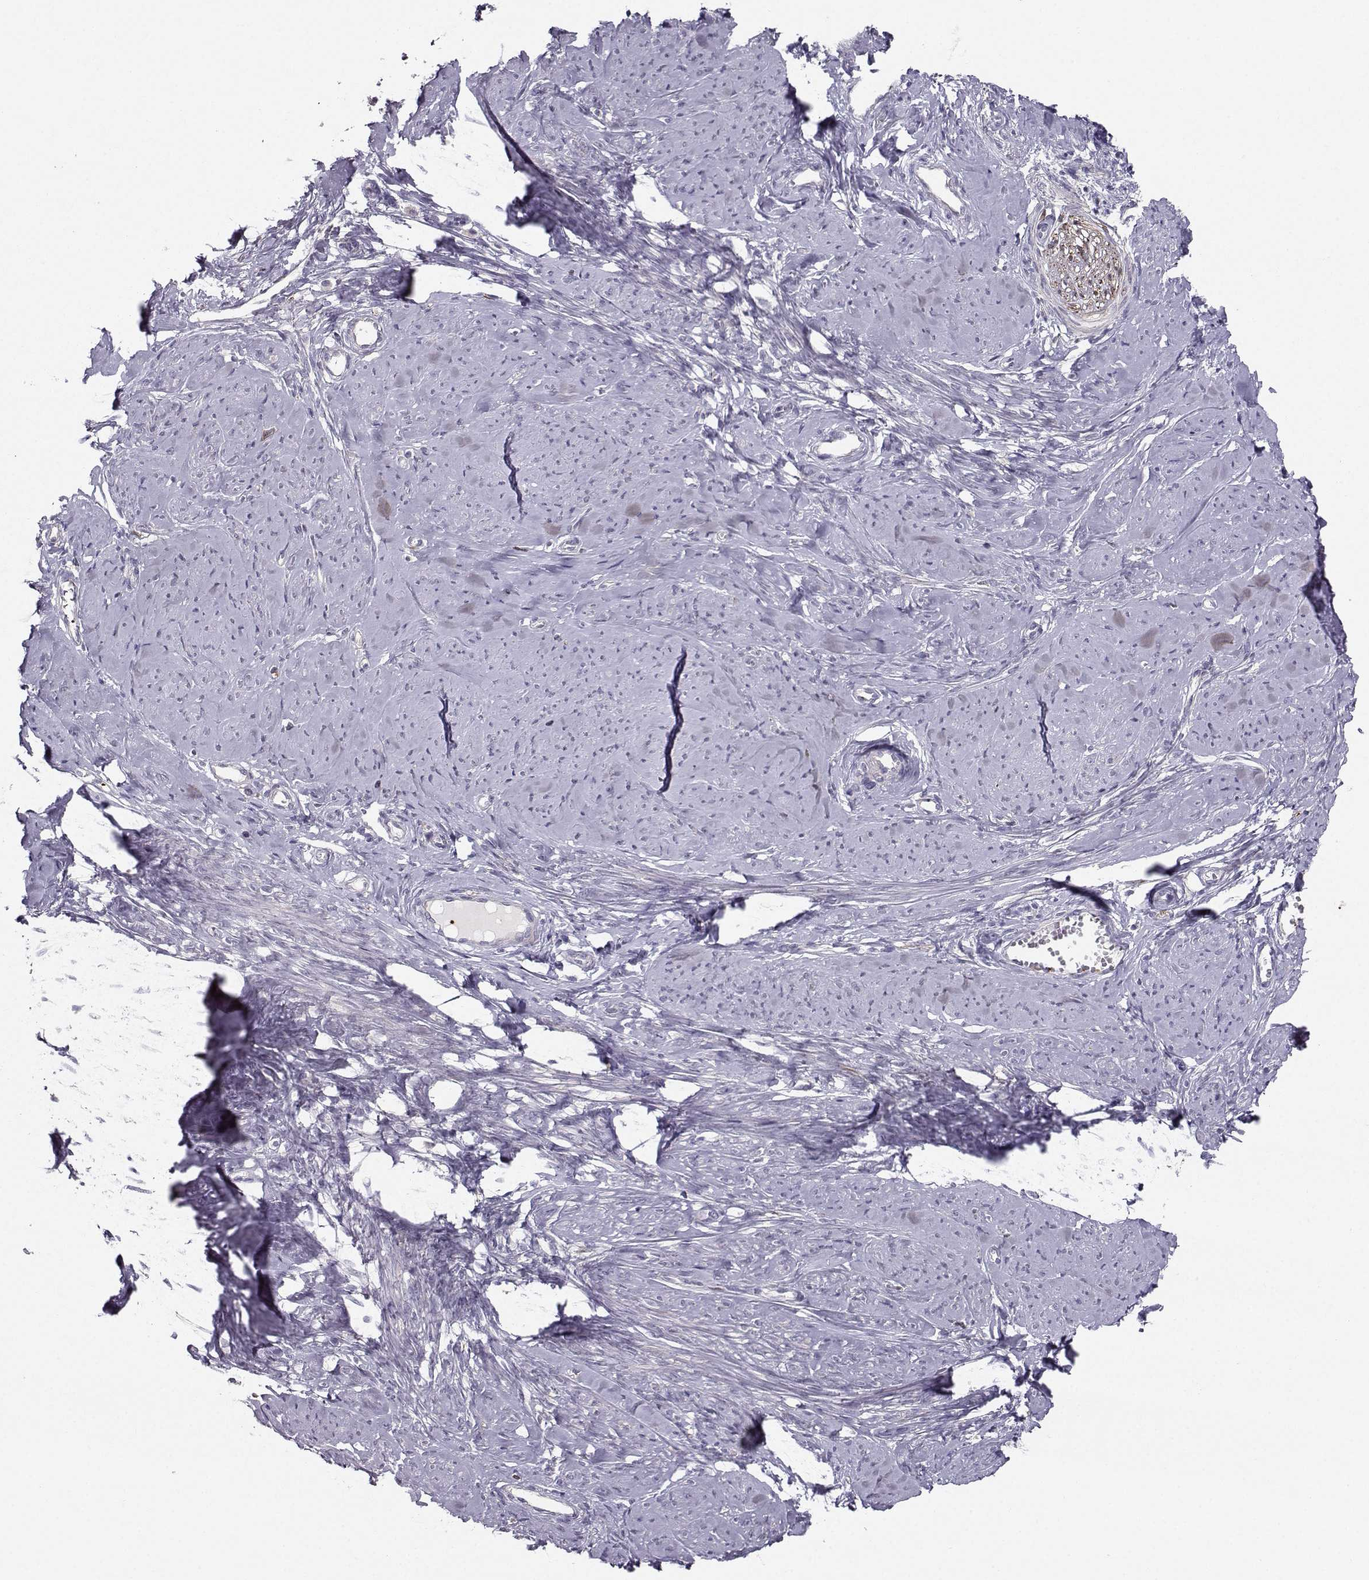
{"staining": {"intensity": "negative", "quantity": "none", "location": "none"}, "tissue": "smooth muscle", "cell_type": "Smooth muscle cells", "image_type": "normal", "snomed": [{"axis": "morphology", "description": "Normal tissue, NOS"}, {"axis": "topography", "description": "Smooth muscle"}], "caption": "The IHC photomicrograph has no significant positivity in smooth muscle cells of smooth muscle.", "gene": "ASB16", "patient": {"sex": "female", "age": 48}}